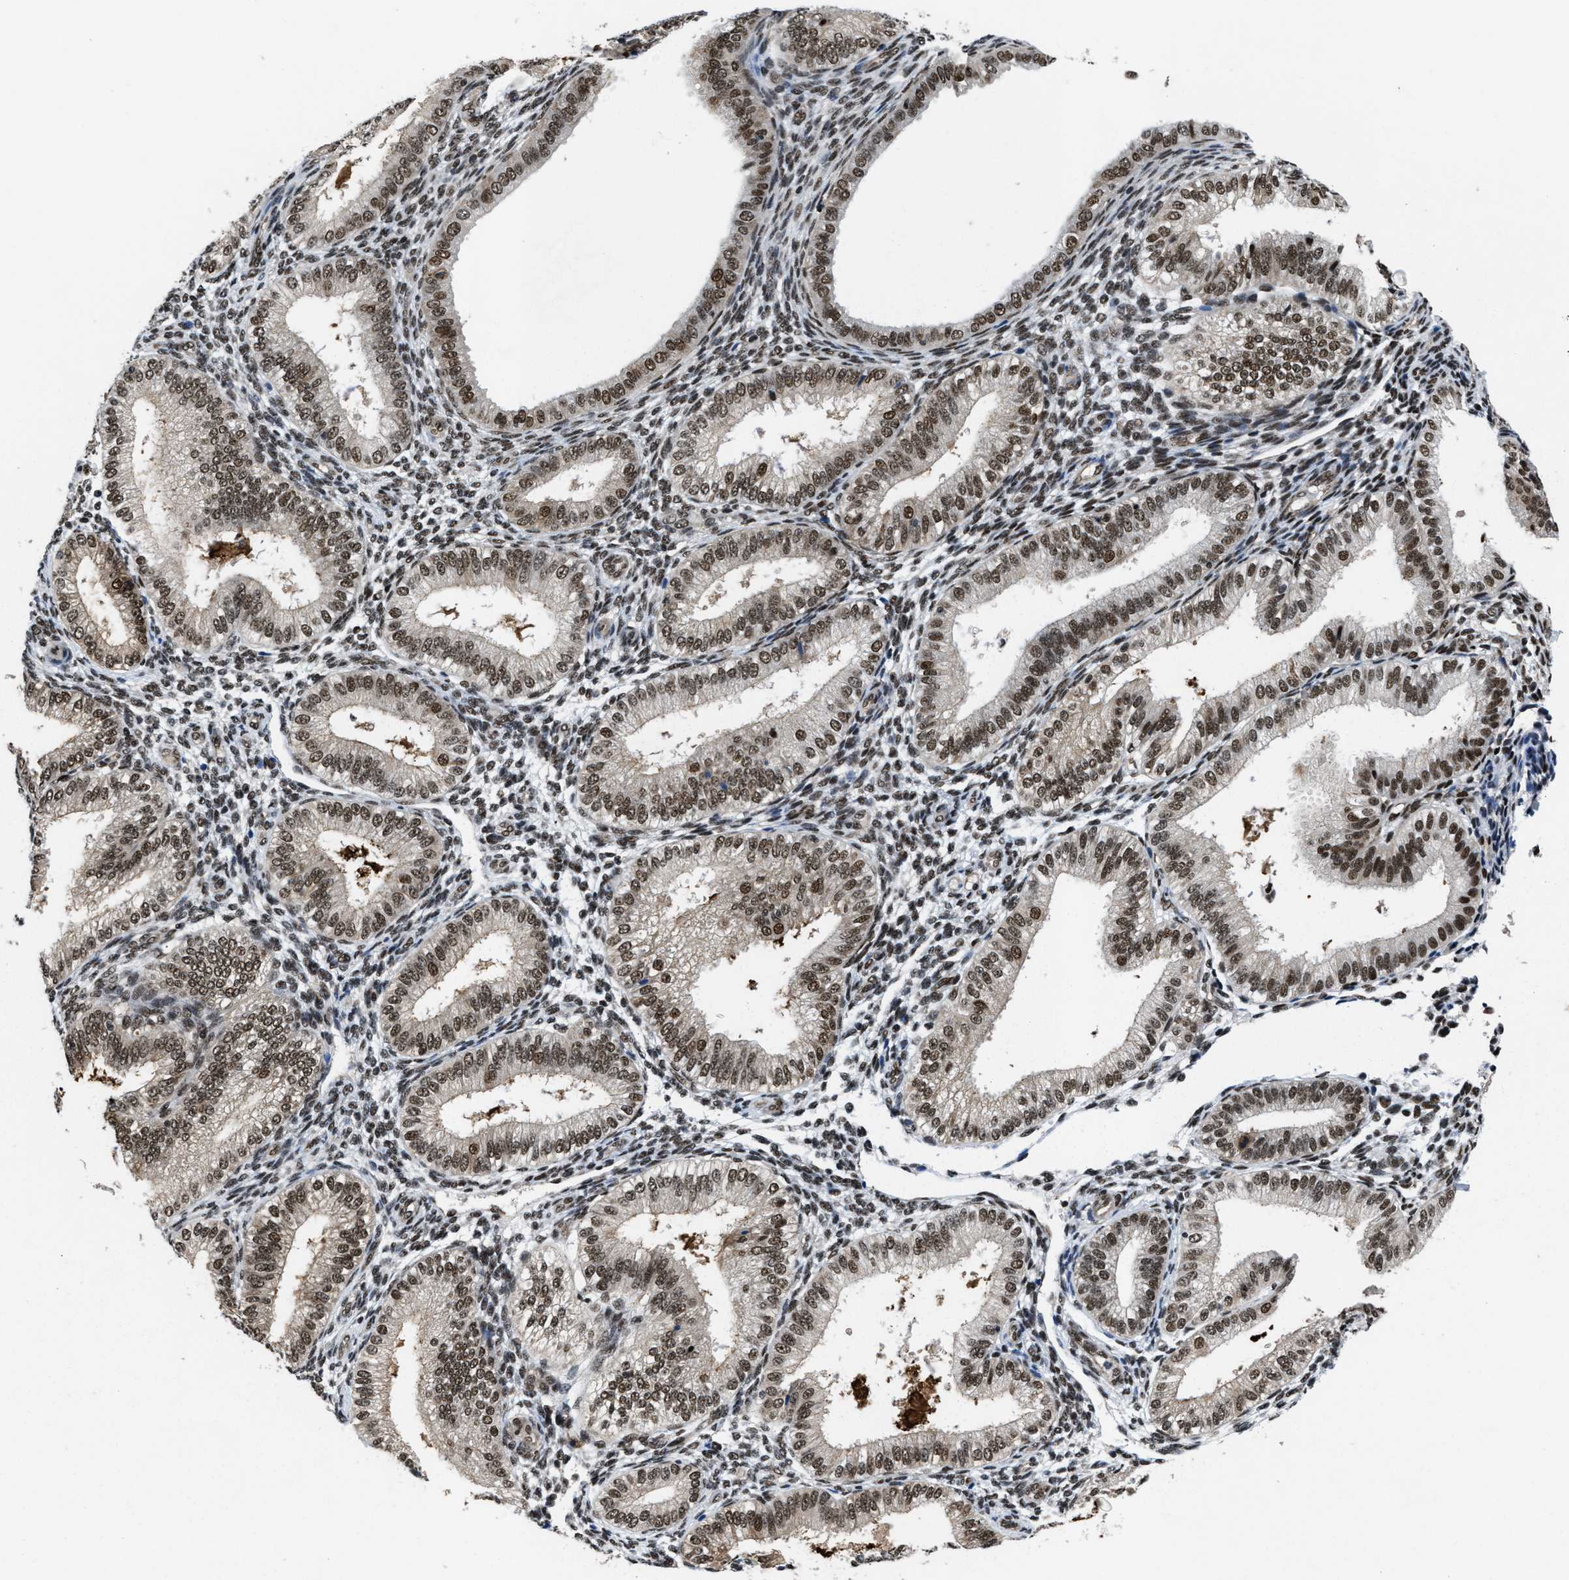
{"staining": {"intensity": "moderate", "quantity": "25%-75%", "location": "nuclear"}, "tissue": "endometrium", "cell_type": "Cells in endometrial stroma", "image_type": "normal", "snomed": [{"axis": "morphology", "description": "Normal tissue, NOS"}, {"axis": "topography", "description": "Endometrium"}], "caption": "Protein expression analysis of benign human endometrium reveals moderate nuclear expression in approximately 25%-75% of cells in endometrial stroma. The staining is performed using DAB brown chromogen to label protein expression. The nuclei are counter-stained blue using hematoxylin.", "gene": "SAFB", "patient": {"sex": "female", "age": 39}}